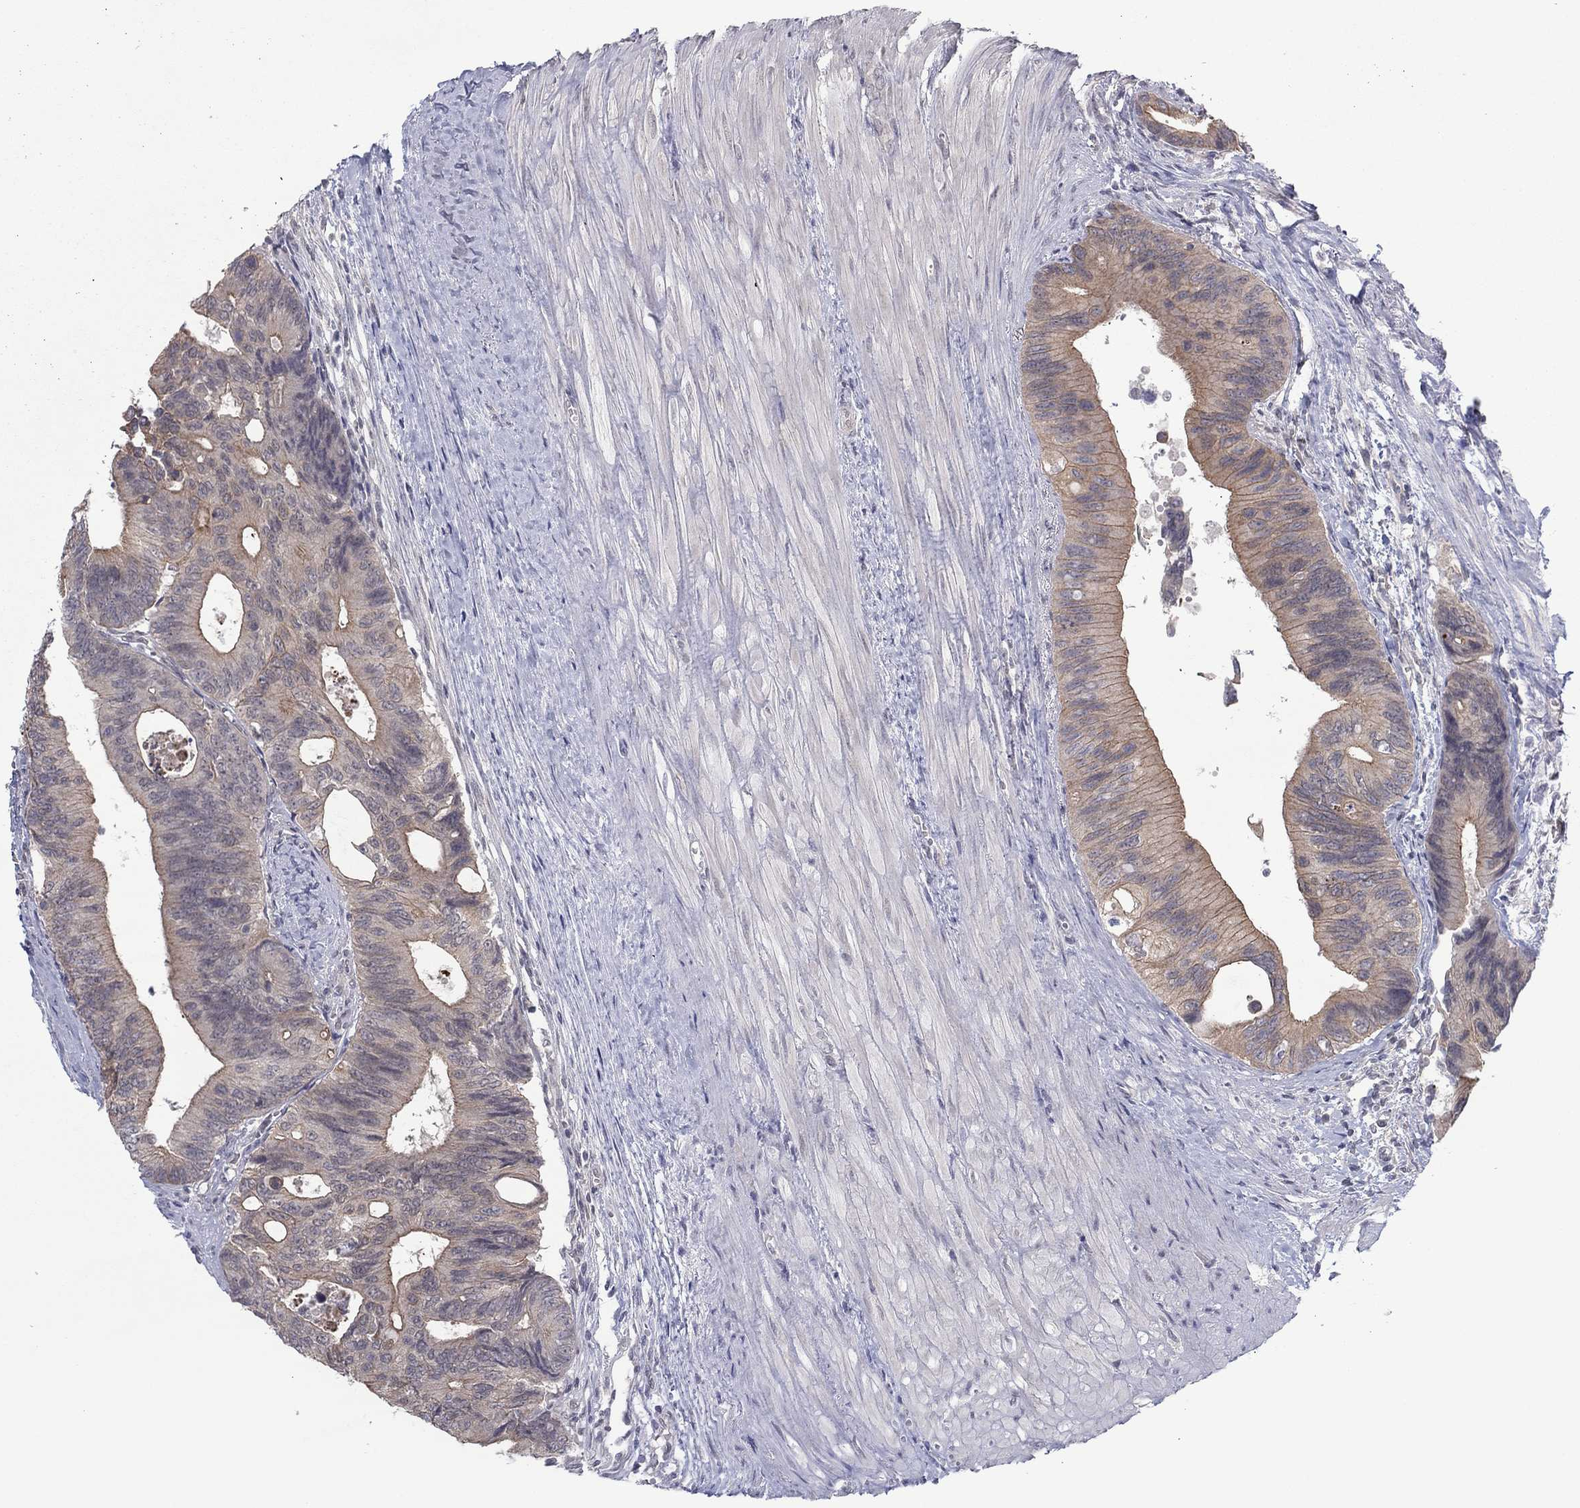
{"staining": {"intensity": "weak", "quantity": "25%-75%", "location": "cytoplasmic/membranous"}, "tissue": "colorectal cancer", "cell_type": "Tumor cells", "image_type": "cancer", "snomed": [{"axis": "morphology", "description": "Normal tissue, NOS"}, {"axis": "morphology", "description": "Adenocarcinoma, NOS"}, {"axis": "topography", "description": "Colon"}], "caption": "Immunohistochemistry photomicrograph of neoplastic tissue: colorectal cancer stained using IHC reveals low levels of weak protein expression localized specifically in the cytoplasmic/membranous of tumor cells, appearing as a cytoplasmic/membranous brown color.", "gene": "SLC22A2", "patient": {"sex": "male", "age": 65}}